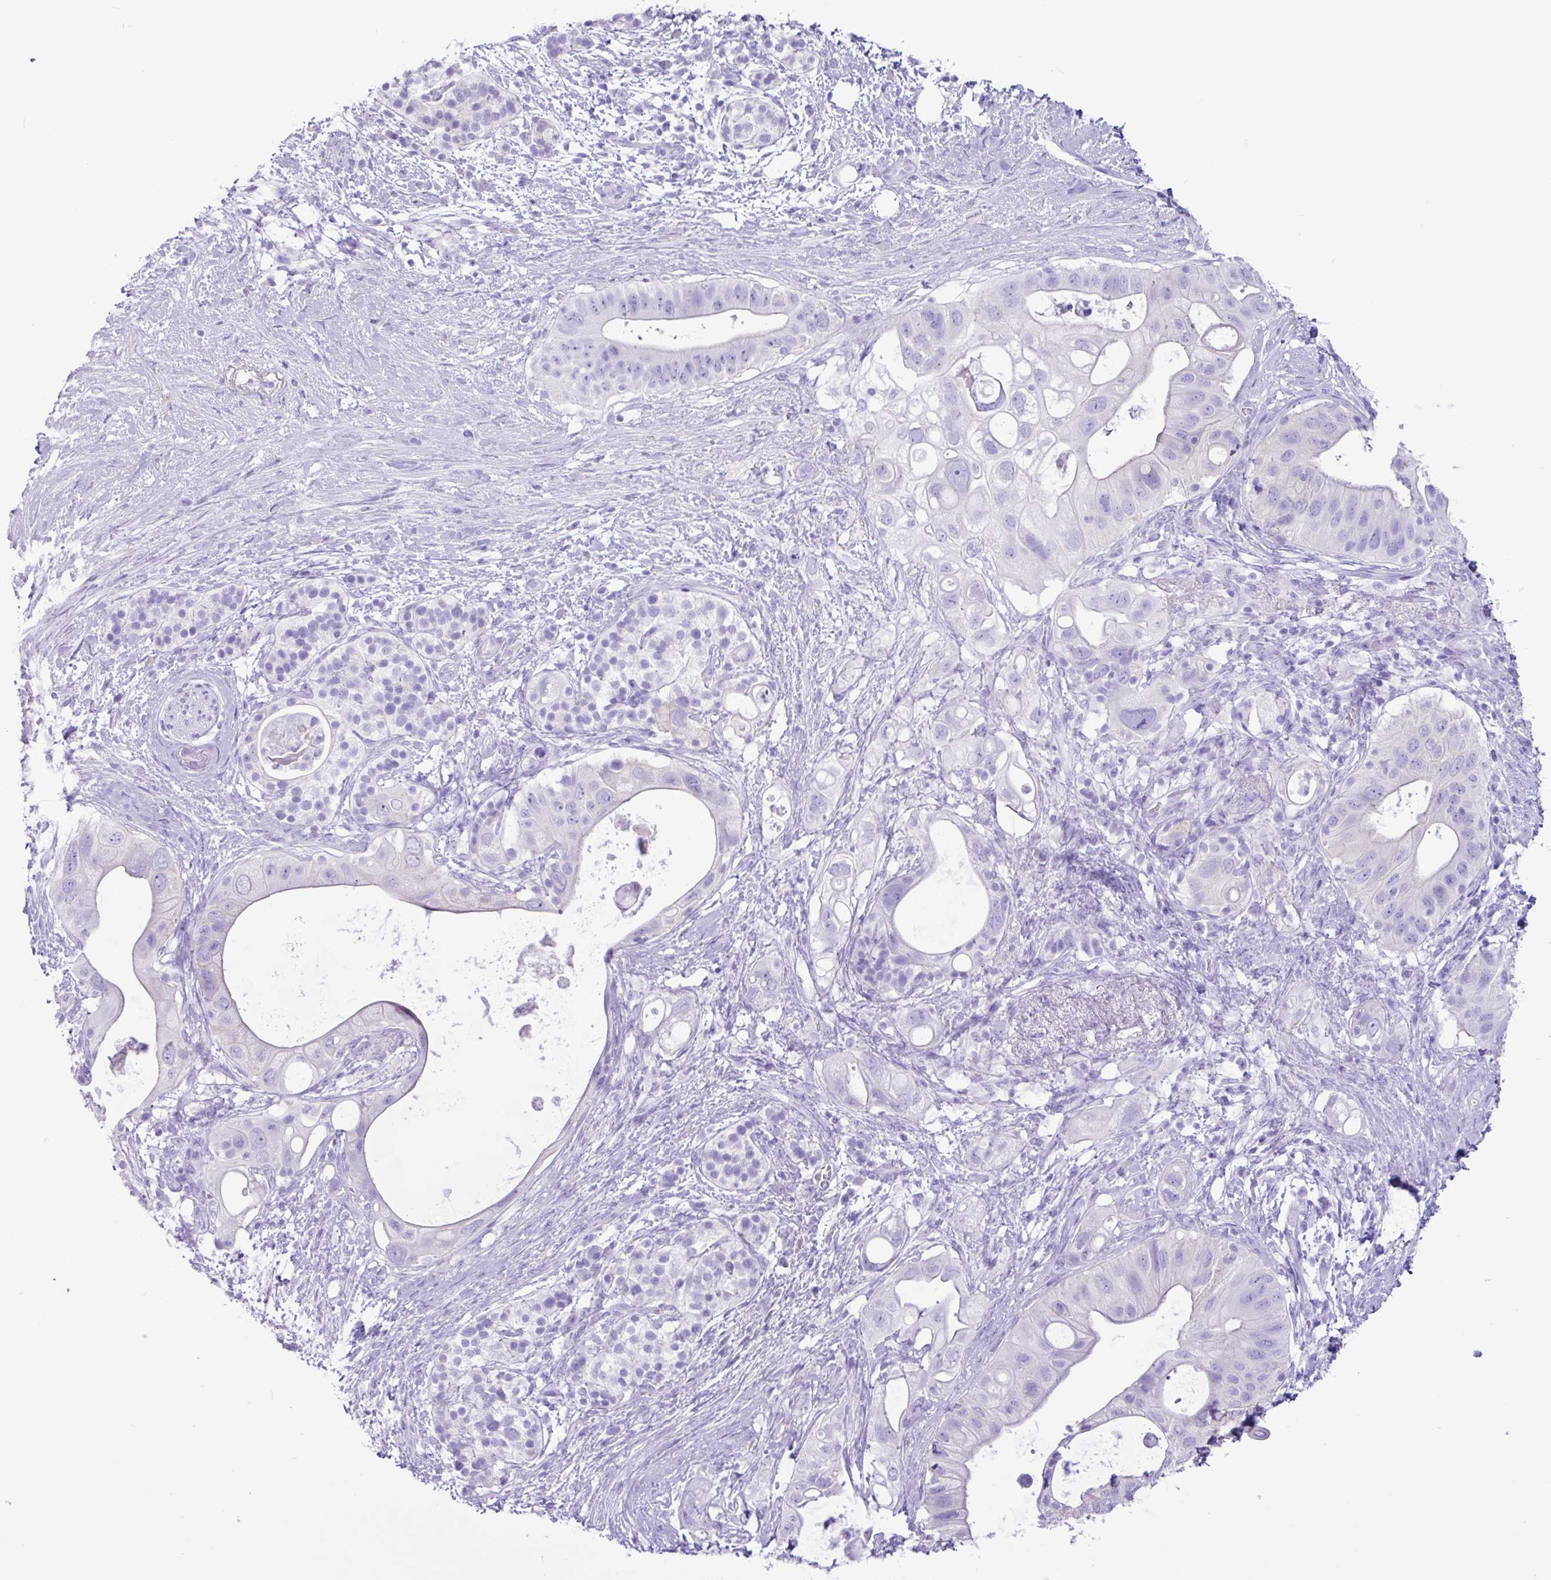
{"staining": {"intensity": "negative", "quantity": "none", "location": "none"}, "tissue": "pancreatic cancer", "cell_type": "Tumor cells", "image_type": "cancer", "snomed": [{"axis": "morphology", "description": "Adenocarcinoma, NOS"}, {"axis": "topography", "description": "Pancreas"}], "caption": "Tumor cells show no significant positivity in pancreatic adenocarcinoma. The staining is performed using DAB (3,3'-diaminobenzidine) brown chromogen with nuclei counter-stained in using hematoxylin.", "gene": "CKMT2", "patient": {"sex": "female", "age": 72}}